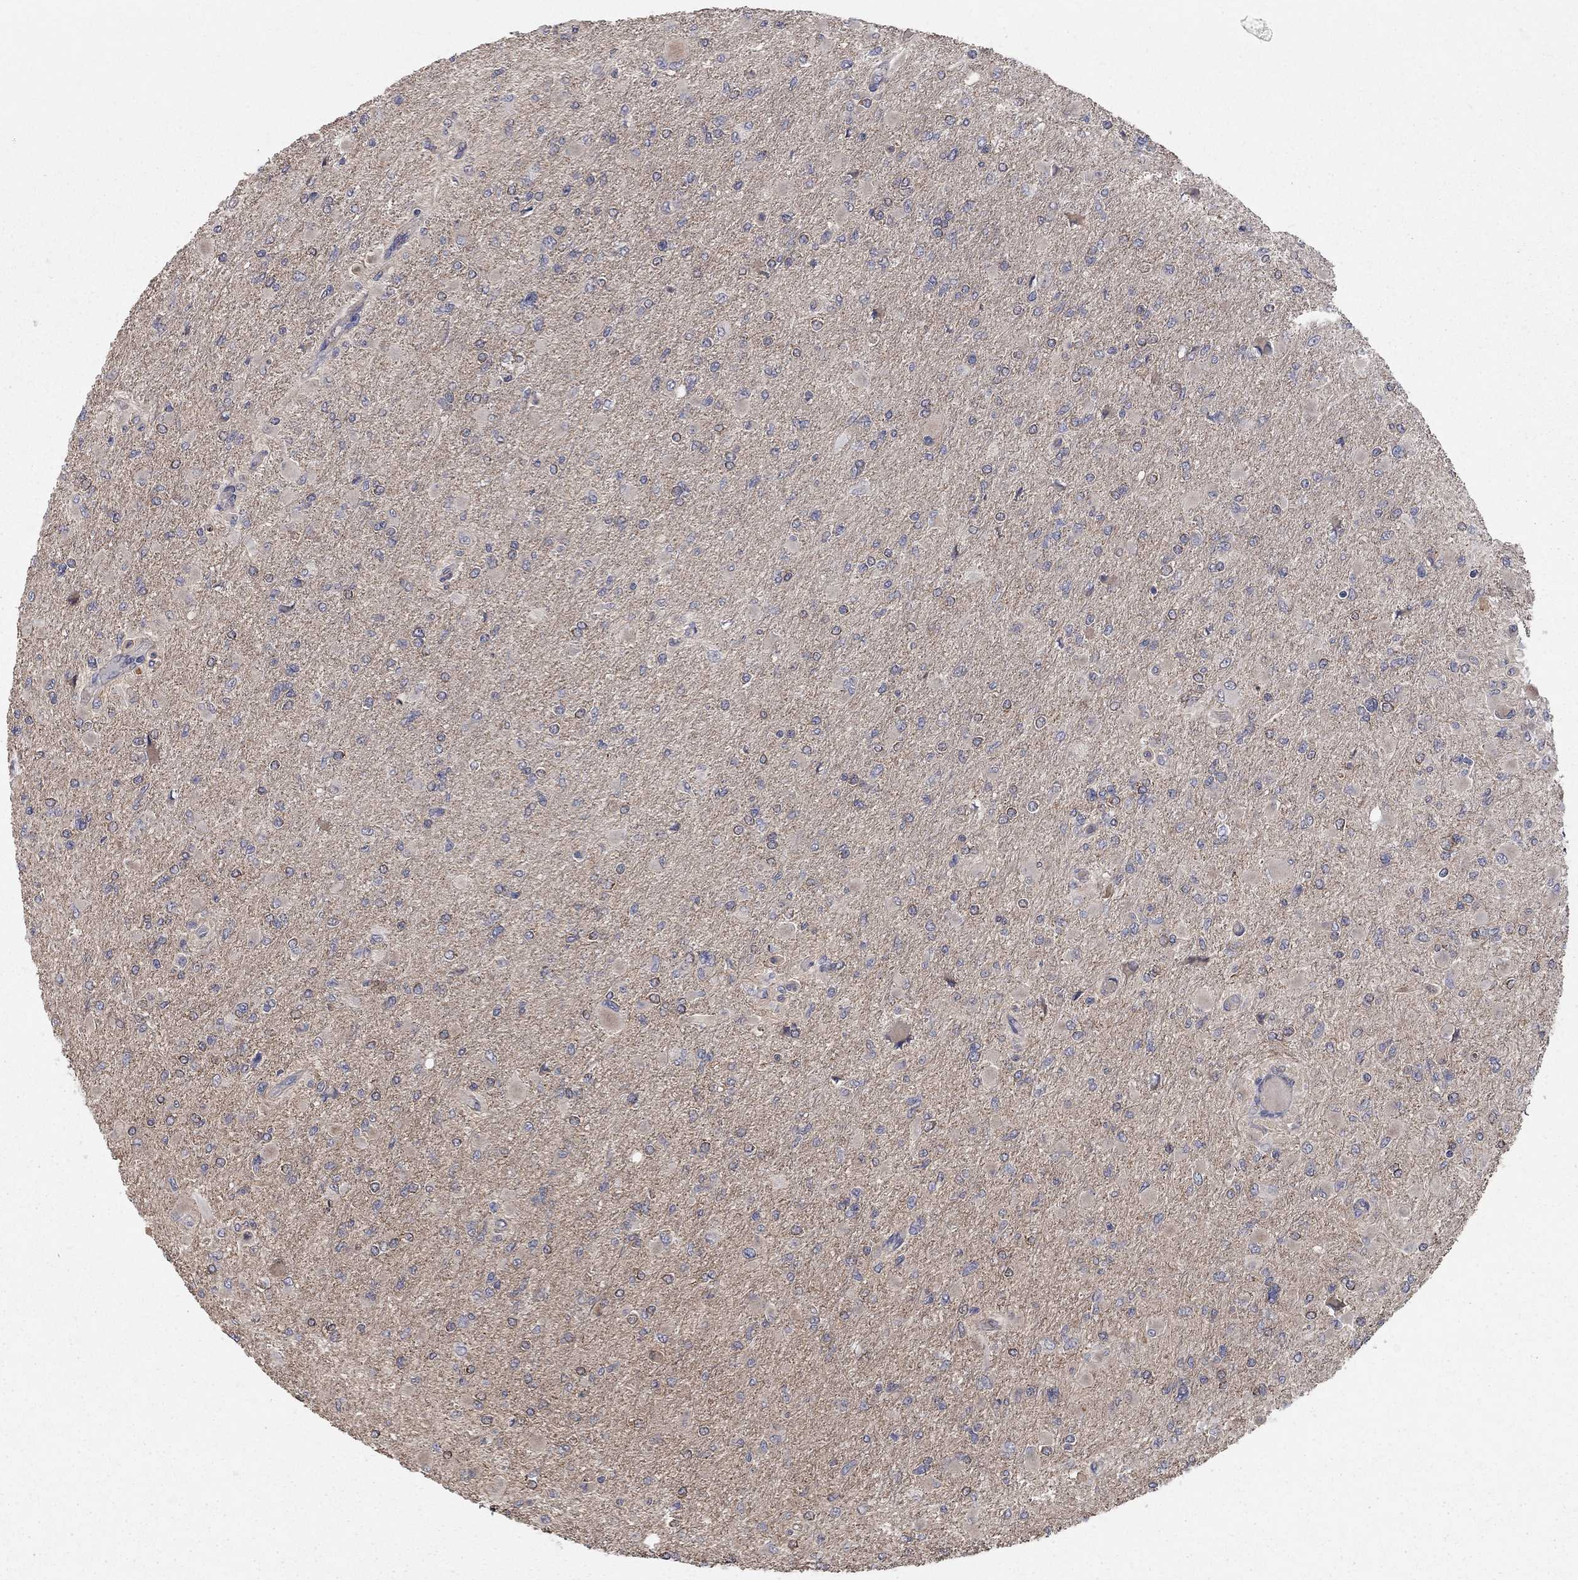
{"staining": {"intensity": "negative", "quantity": "none", "location": "none"}, "tissue": "glioma", "cell_type": "Tumor cells", "image_type": "cancer", "snomed": [{"axis": "morphology", "description": "Glioma, malignant, High grade"}, {"axis": "topography", "description": "Cerebral cortex"}], "caption": "A high-resolution photomicrograph shows IHC staining of glioma, which demonstrates no significant positivity in tumor cells. Brightfield microscopy of IHC stained with DAB (3,3'-diaminobenzidine) (brown) and hematoxylin (blue), captured at high magnification.", "gene": "WASF3", "patient": {"sex": "female", "age": 36}}